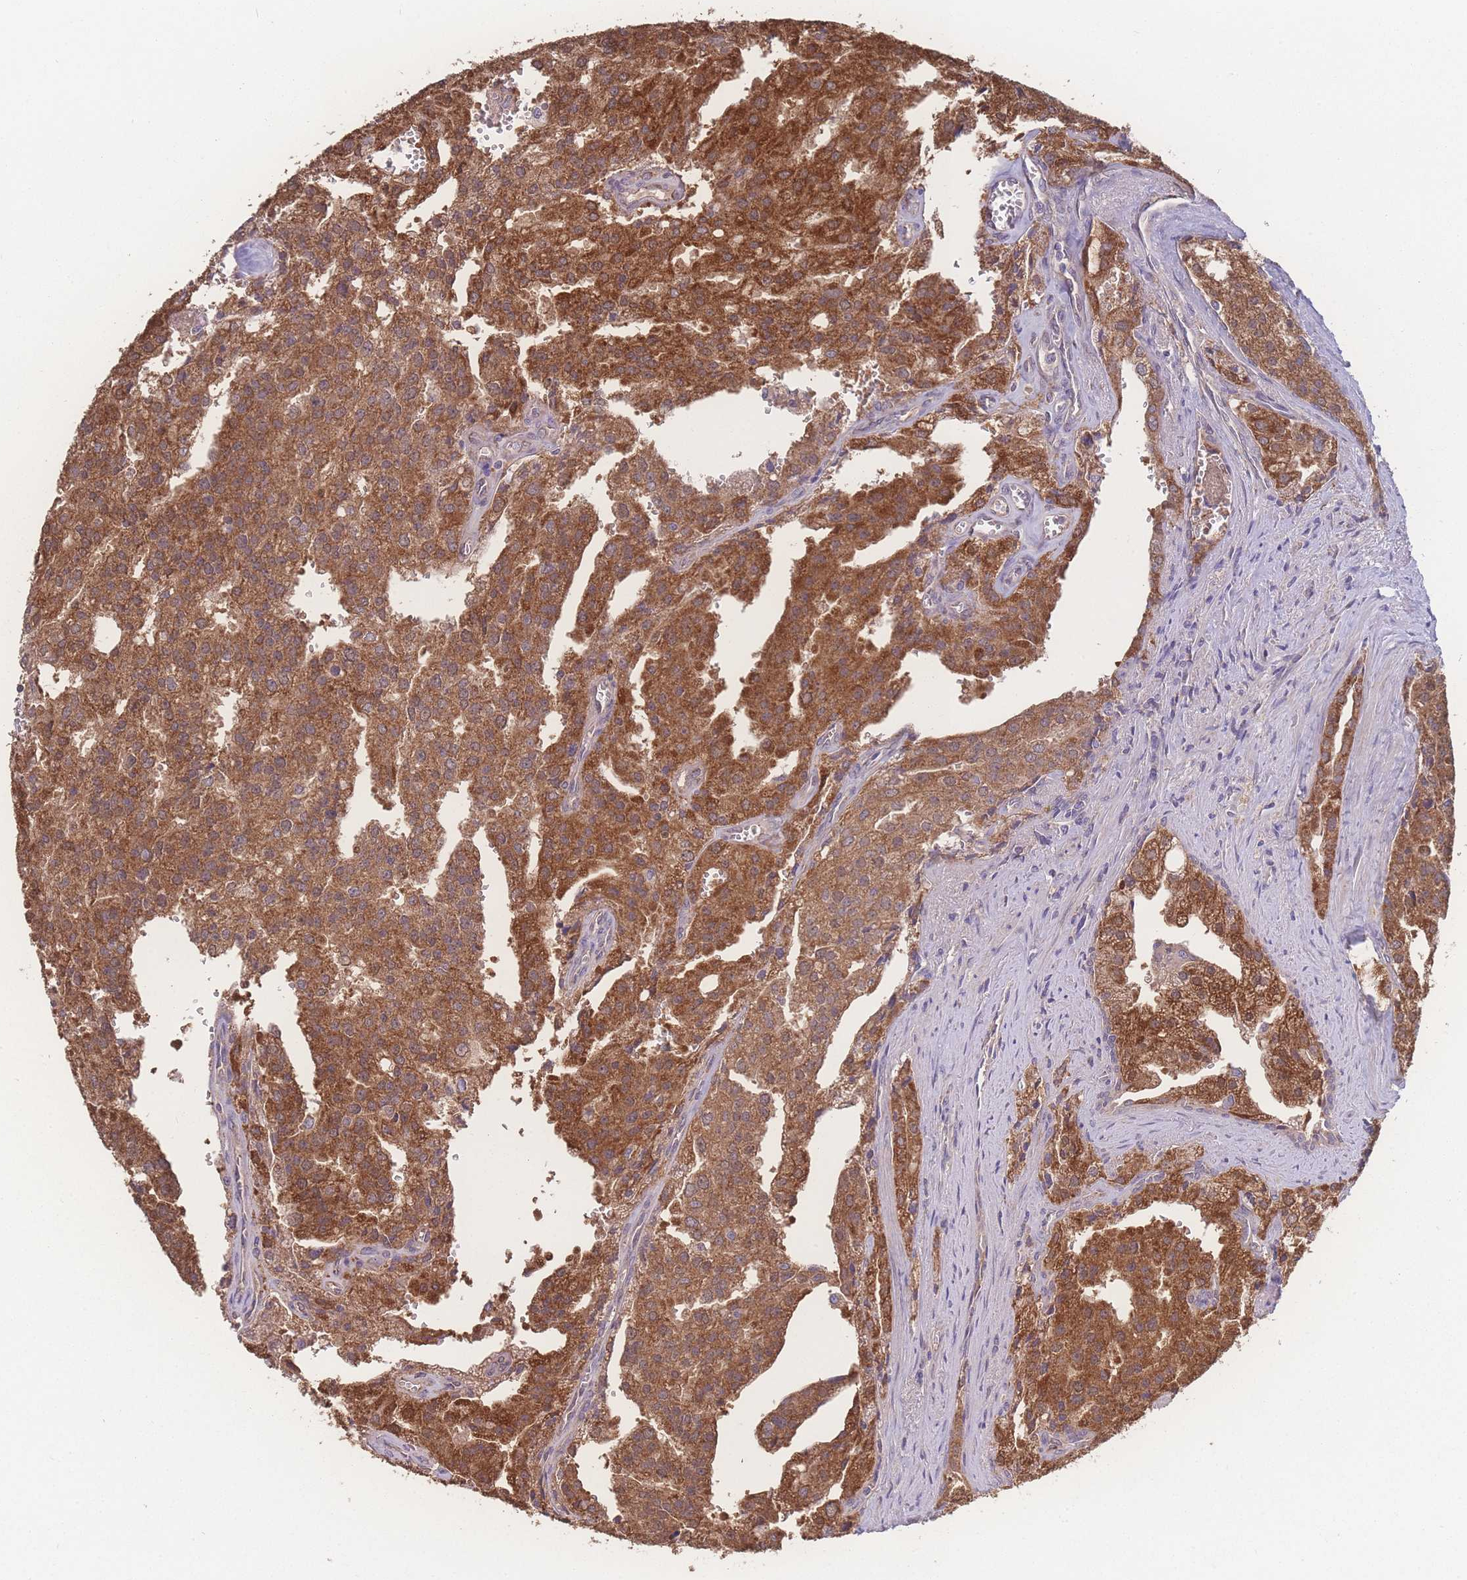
{"staining": {"intensity": "moderate", "quantity": ">75%", "location": "cytoplasmic/membranous"}, "tissue": "prostate cancer", "cell_type": "Tumor cells", "image_type": "cancer", "snomed": [{"axis": "morphology", "description": "Adenocarcinoma, High grade"}, {"axis": "topography", "description": "Prostate"}], "caption": "Prostate adenocarcinoma (high-grade) was stained to show a protein in brown. There is medium levels of moderate cytoplasmic/membranous expression in about >75% of tumor cells.", "gene": "GIPR", "patient": {"sex": "male", "age": 68}}